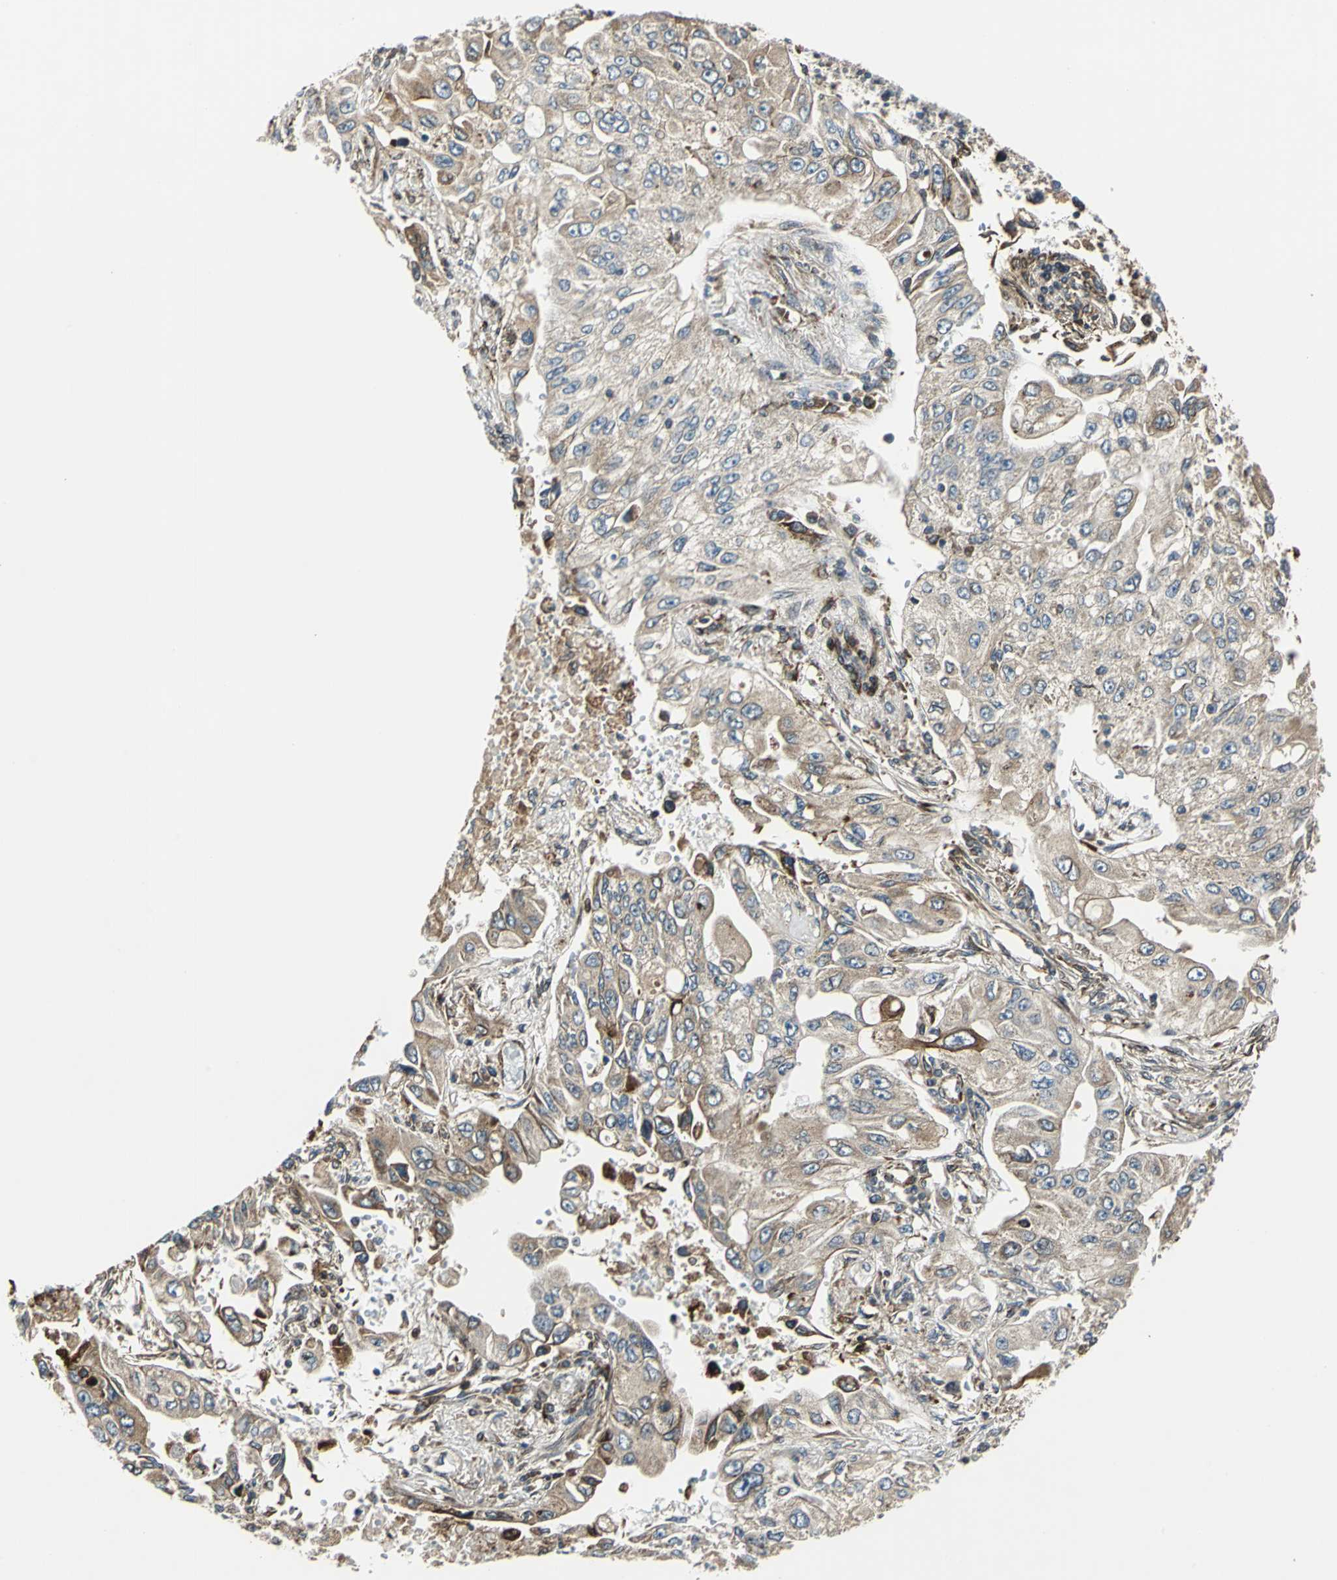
{"staining": {"intensity": "weak", "quantity": ">75%", "location": "cytoplasmic/membranous"}, "tissue": "lung cancer", "cell_type": "Tumor cells", "image_type": "cancer", "snomed": [{"axis": "morphology", "description": "Adenocarcinoma, NOS"}, {"axis": "topography", "description": "Lung"}], "caption": "IHC (DAB (3,3'-diaminobenzidine)) staining of lung cancer exhibits weak cytoplasmic/membranous protein expression in approximately >75% of tumor cells. The protein is stained brown, and the nuclei are stained in blue (DAB (3,3'-diaminobenzidine) IHC with brightfield microscopy, high magnification).", "gene": "HTATIP2", "patient": {"sex": "male", "age": 84}}